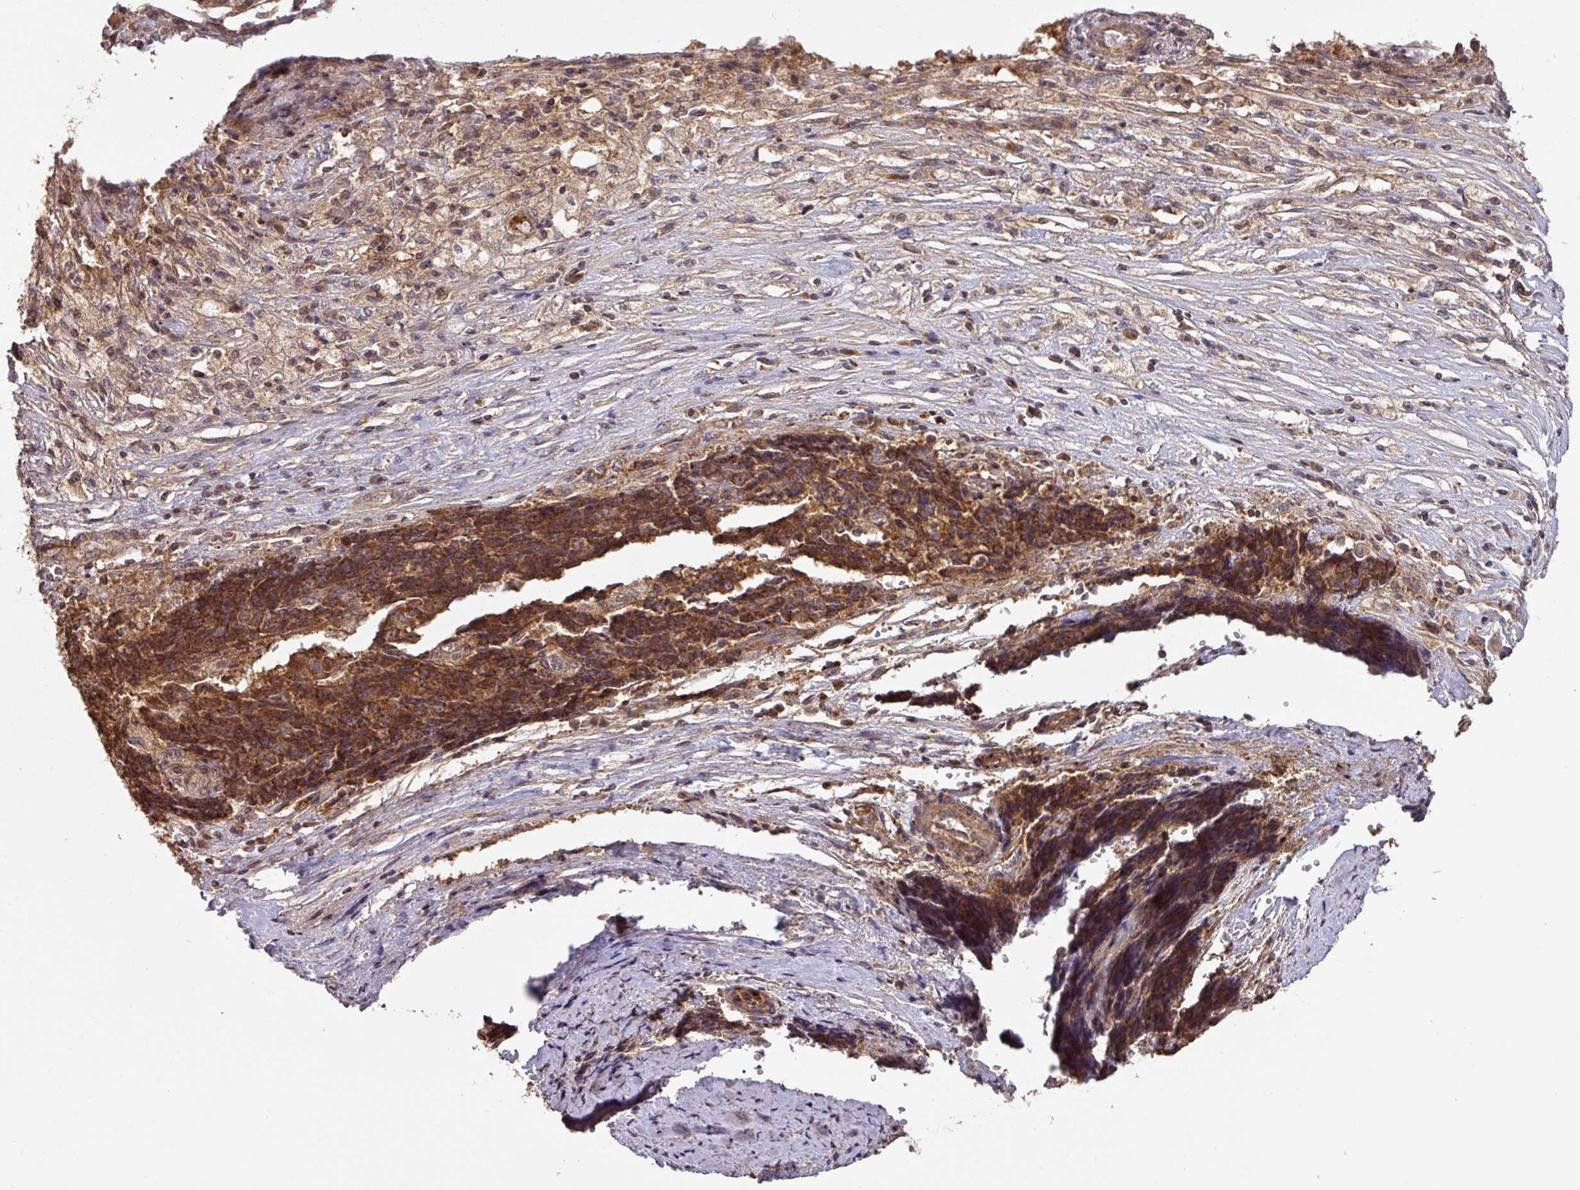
{"staining": {"intensity": "strong", "quantity": ">75%", "location": "cytoplasmic/membranous"}, "tissue": "ovarian cancer", "cell_type": "Tumor cells", "image_type": "cancer", "snomed": [{"axis": "morphology", "description": "Carcinoma, endometroid"}, {"axis": "topography", "description": "Ovary"}], "caption": "Immunohistochemistry of human ovarian cancer (endometroid carcinoma) exhibits high levels of strong cytoplasmic/membranous positivity in about >75% of tumor cells.", "gene": "MRRF", "patient": {"sex": "female", "age": 42}}